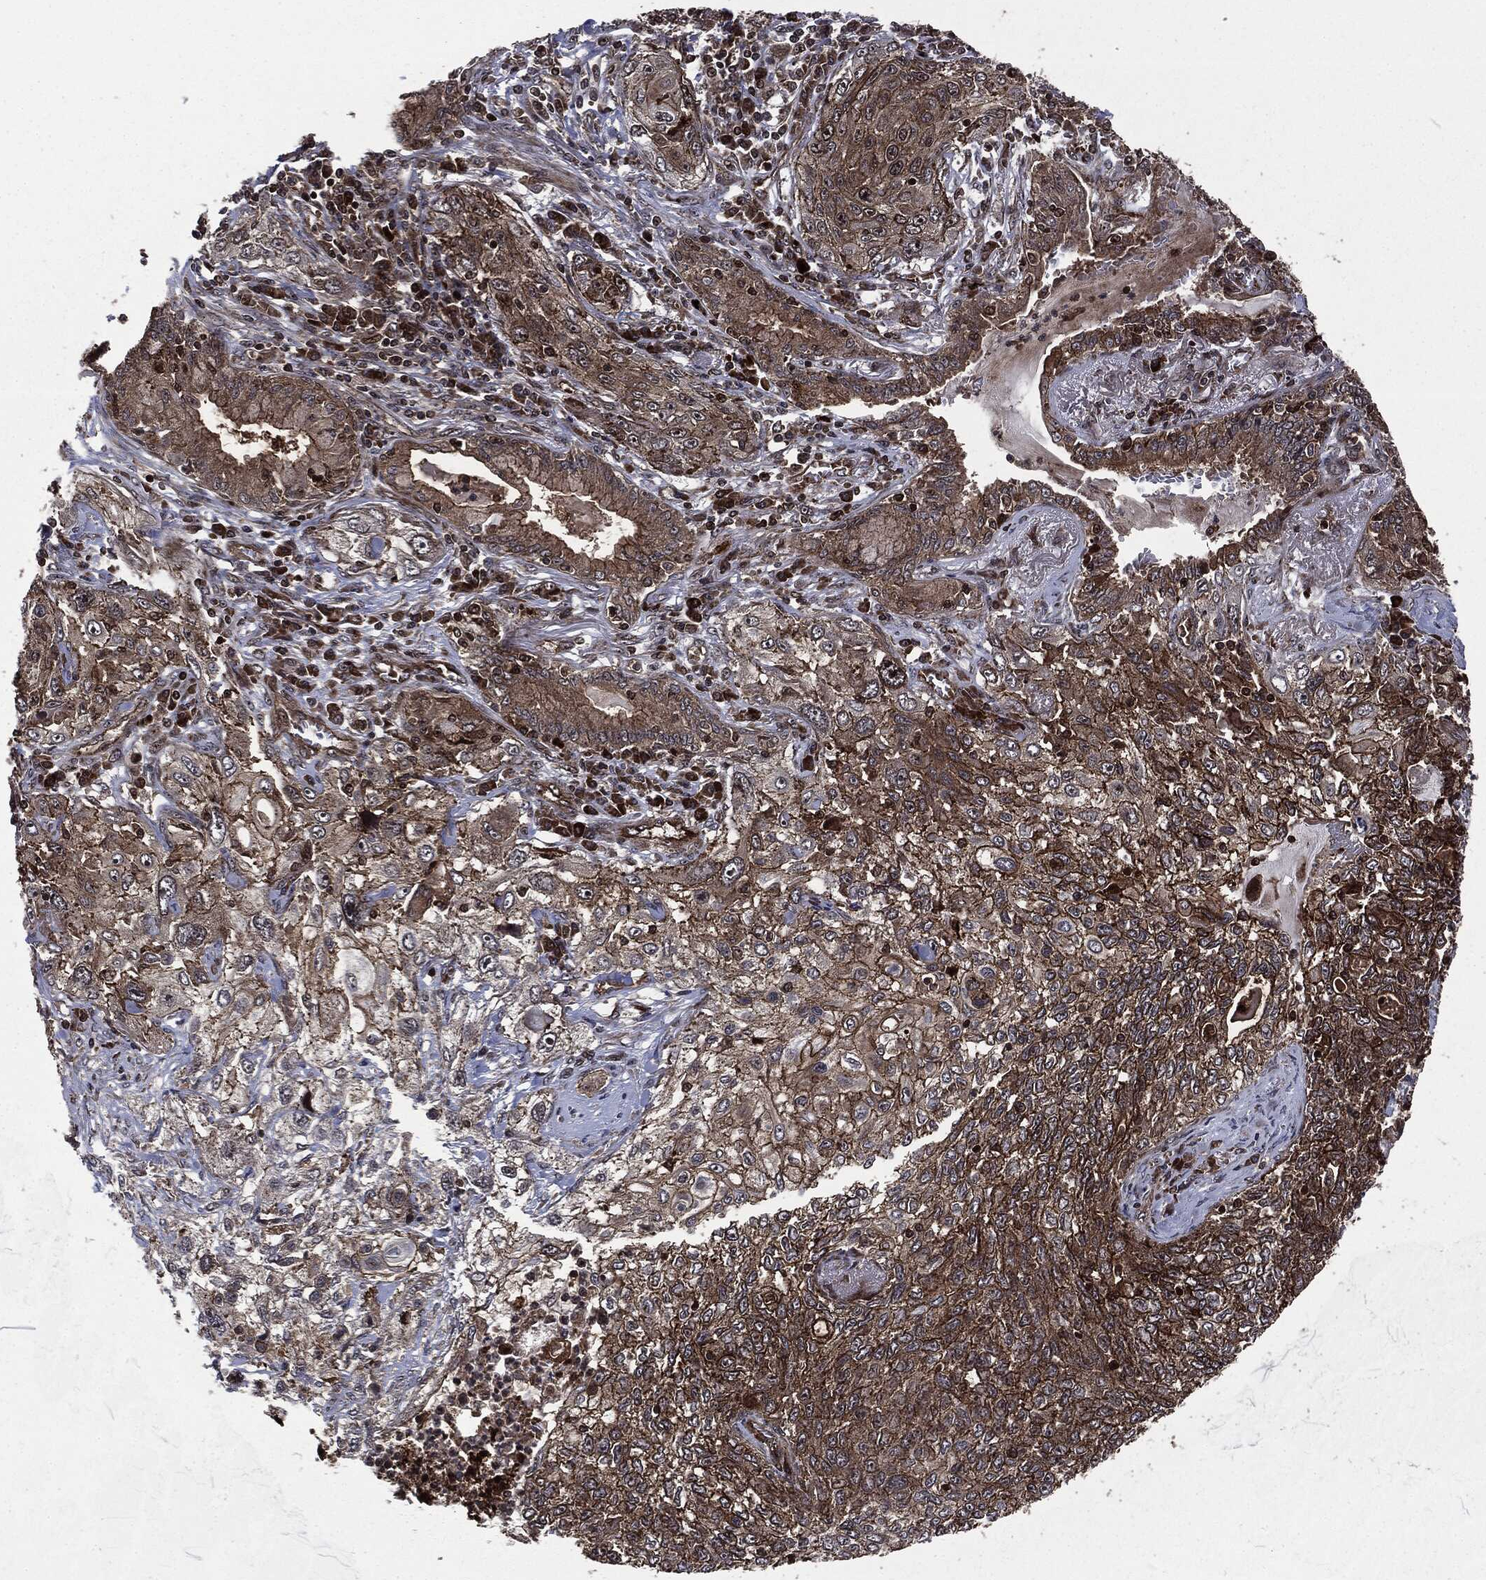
{"staining": {"intensity": "moderate", "quantity": ">75%", "location": "cytoplasmic/membranous"}, "tissue": "lung cancer", "cell_type": "Tumor cells", "image_type": "cancer", "snomed": [{"axis": "morphology", "description": "Squamous cell carcinoma, NOS"}, {"axis": "topography", "description": "Lung"}], "caption": "This is a photomicrograph of immunohistochemistry staining of lung squamous cell carcinoma, which shows moderate positivity in the cytoplasmic/membranous of tumor cells.", "gene": "CARD6", "patient": {"sex": "female", "age": 69}}